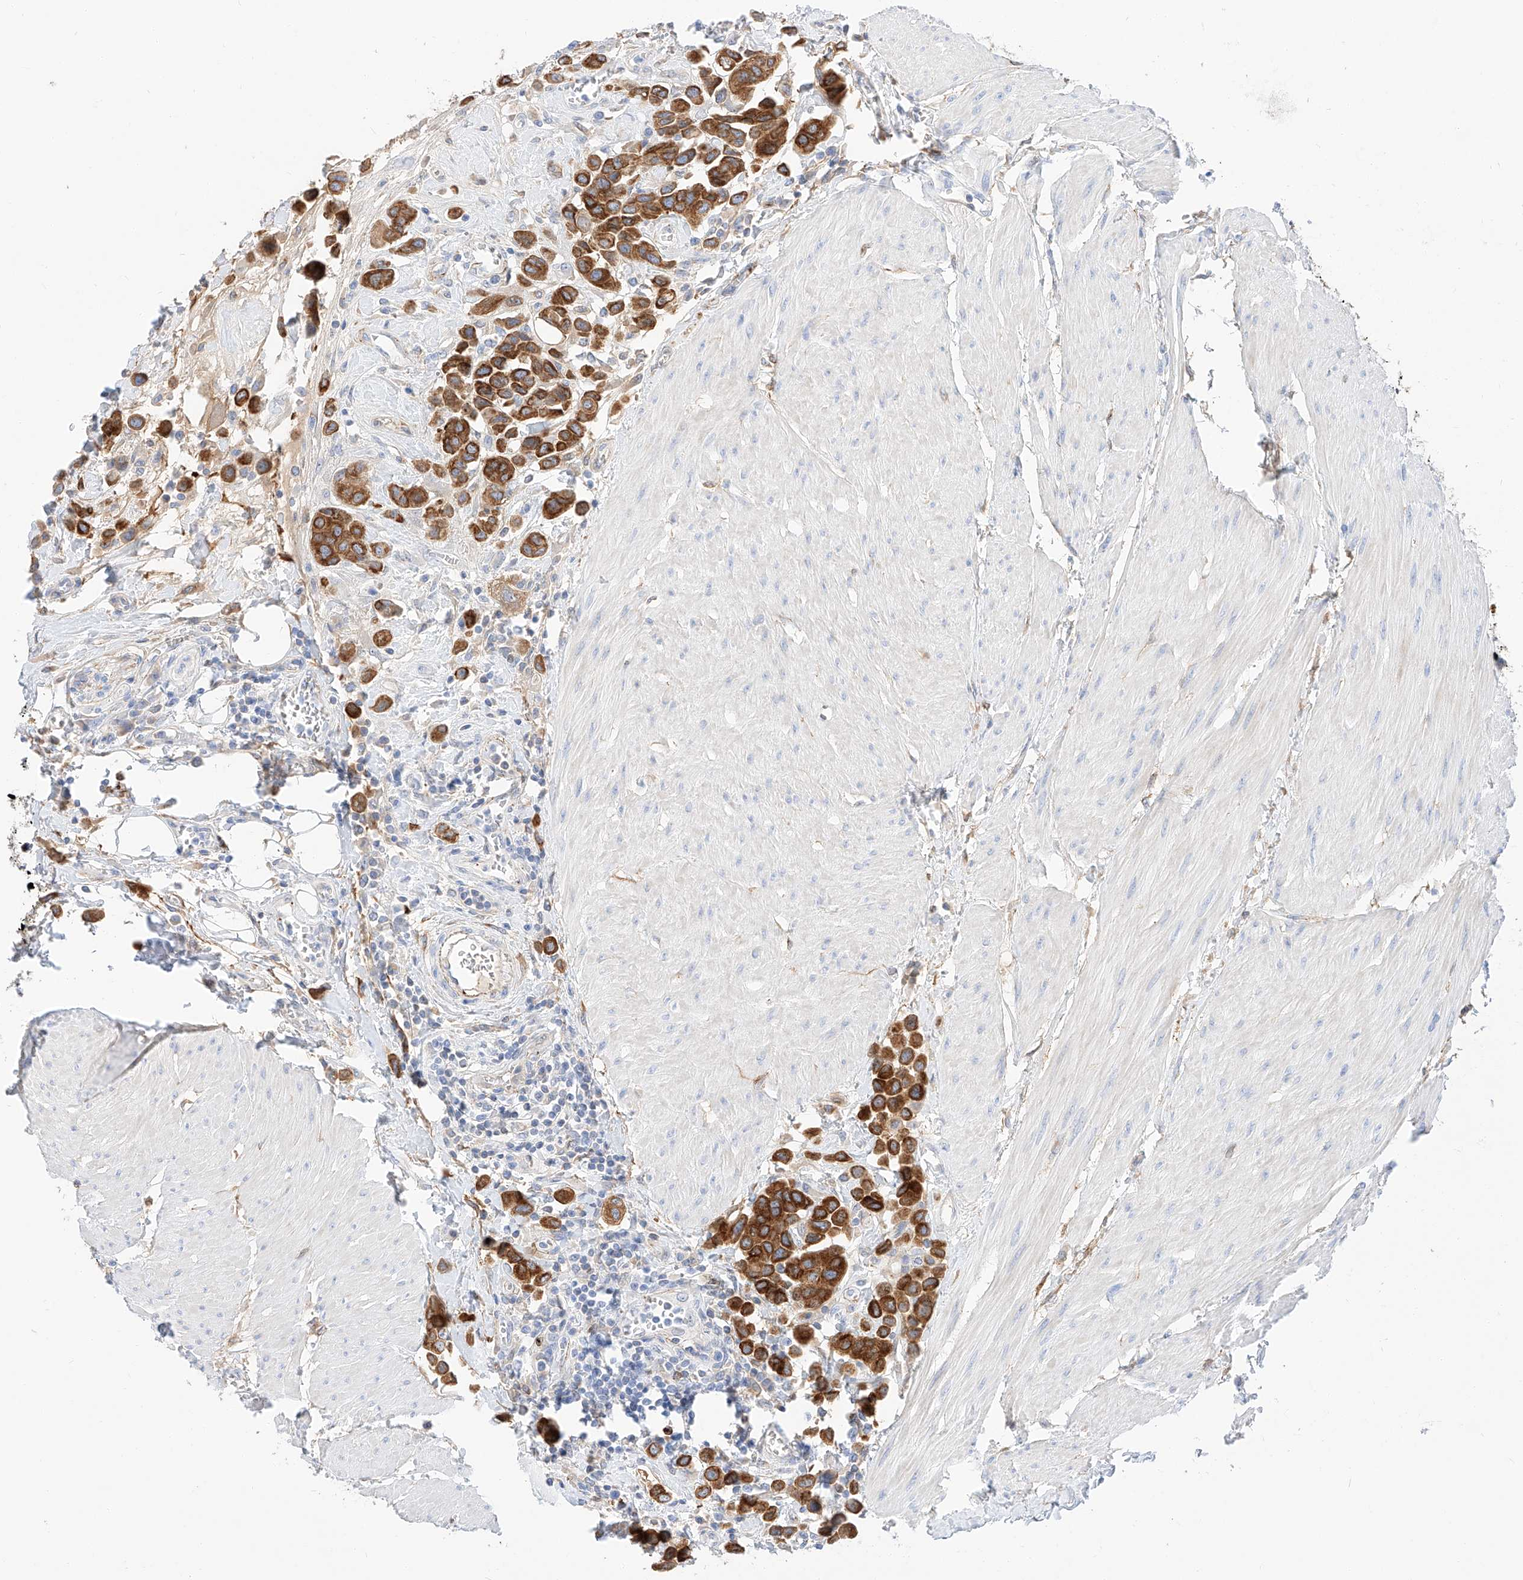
{"staining": {"intensity": "strong", "quantity": ">75%", "location": "cytoplasmic/membranous"}, "tissue": "urothelial cancer", "cell_type": "Tumor cells", "image_type": "cancer", "snomed": [{"axis": "morphology", "description": "Urothelial carcinoma, High grade"}, {"axis": "topography", "description": "Urinary bladder"}], "caption": "DAB (3,3'-diaminobenzidine) immunohistochemical staining of human high-grade urothelial carcinoma reveals strong cytoplasmic/membranous protein expression in approximately >75% of tumor cells.", "gene": "MAP7", "patient": {"sex": "male", "age": 50}}